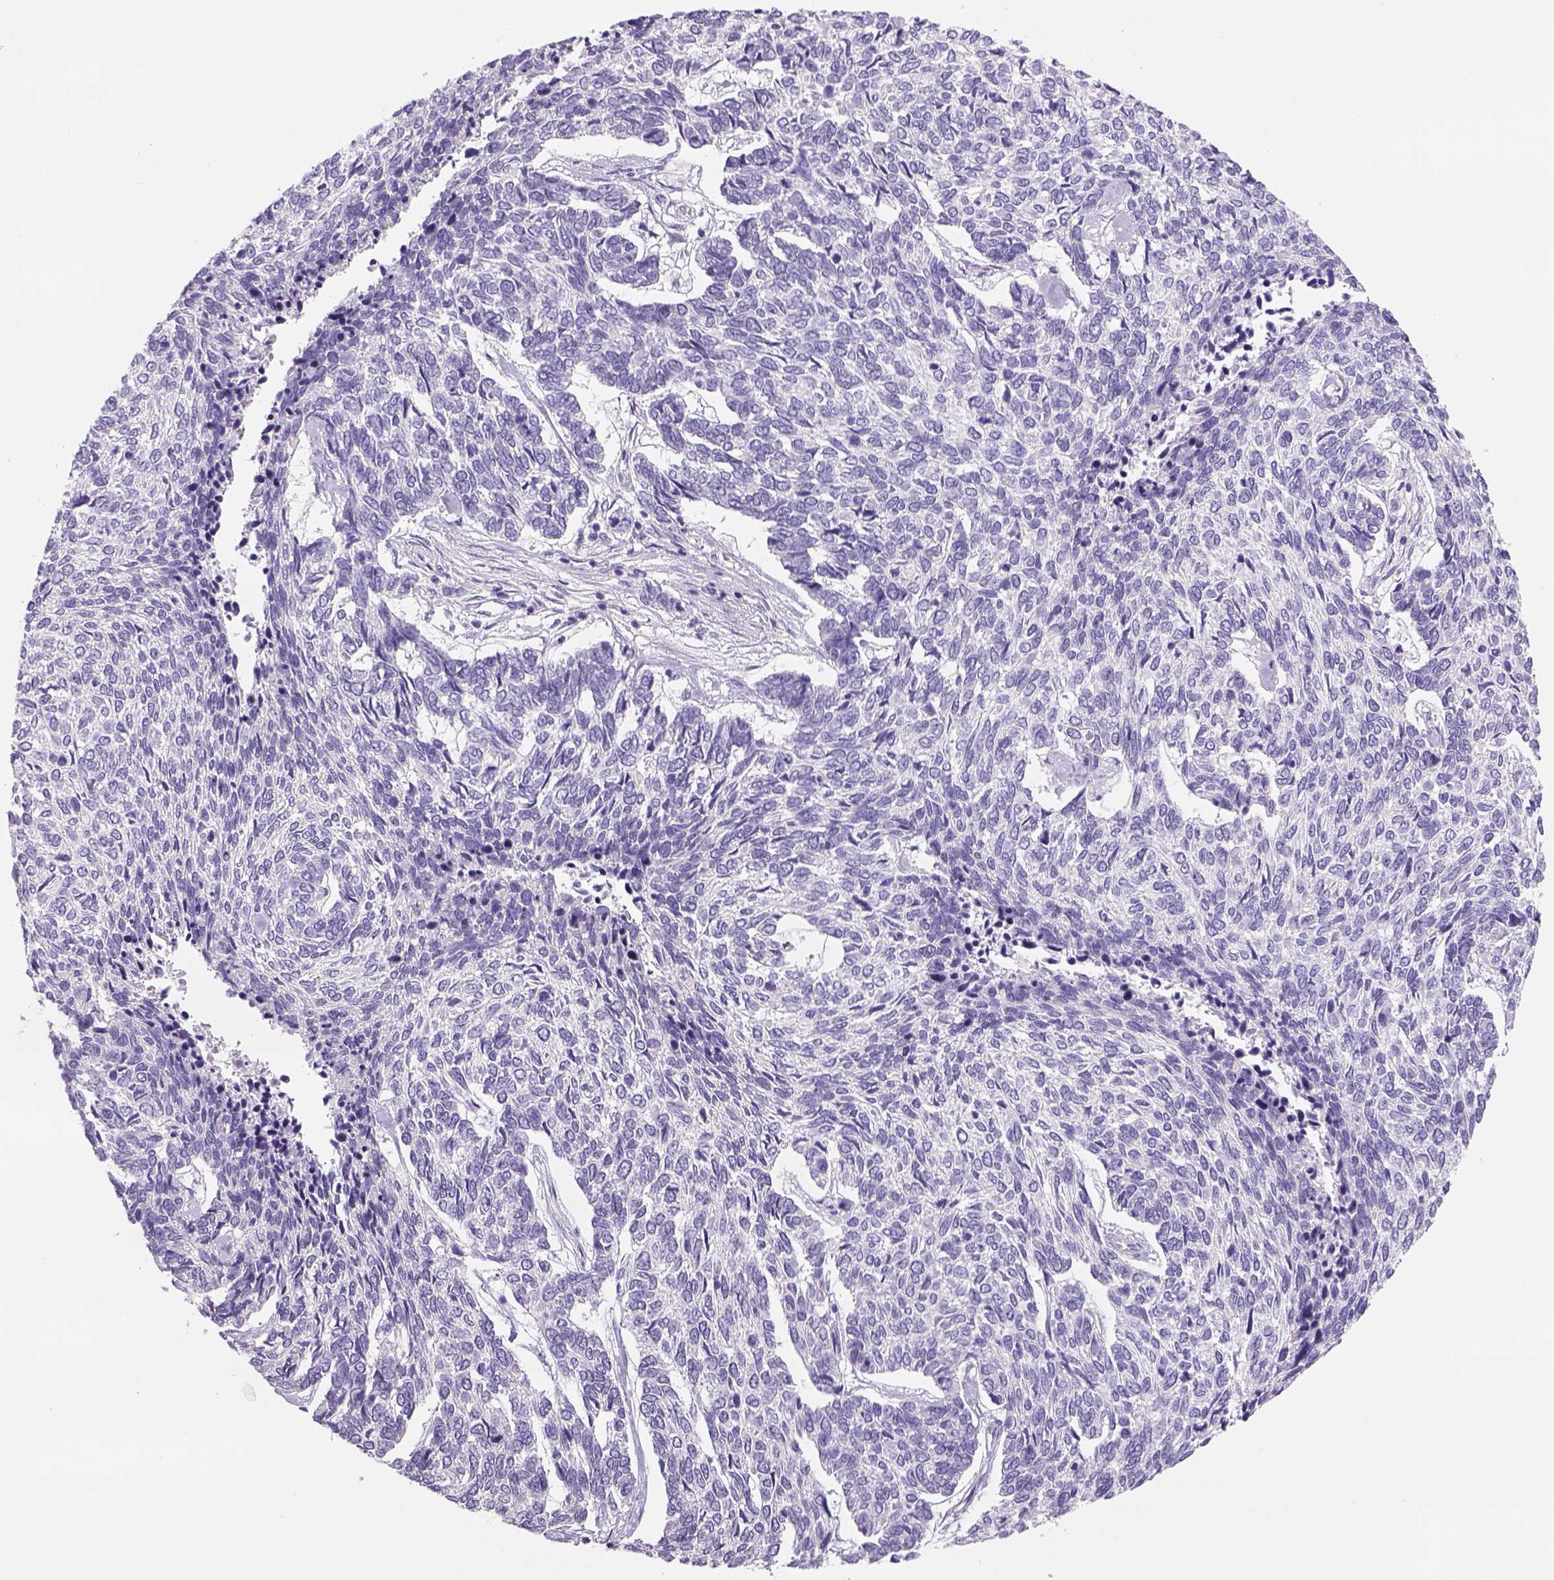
{"staining": {"intensity": "negative", "quantity": "none", "location": "none"}, "tissue": "skin cancer", "cell_type": "Tumor cells", "image_type": "cancer", "snomed": [{"axis": "morphology", "description": "Basal cell carcinoma"}, {"axis": "topography", "description": "Skin"}], "caption": "High power microscopy histopathology image of an immunohistochemistry (IHC) micrograph of skin cancer, revealing no significant positivity in tumor cells.", "gene": "TENM4", "patient": {"sex": "female", "age": 65}}